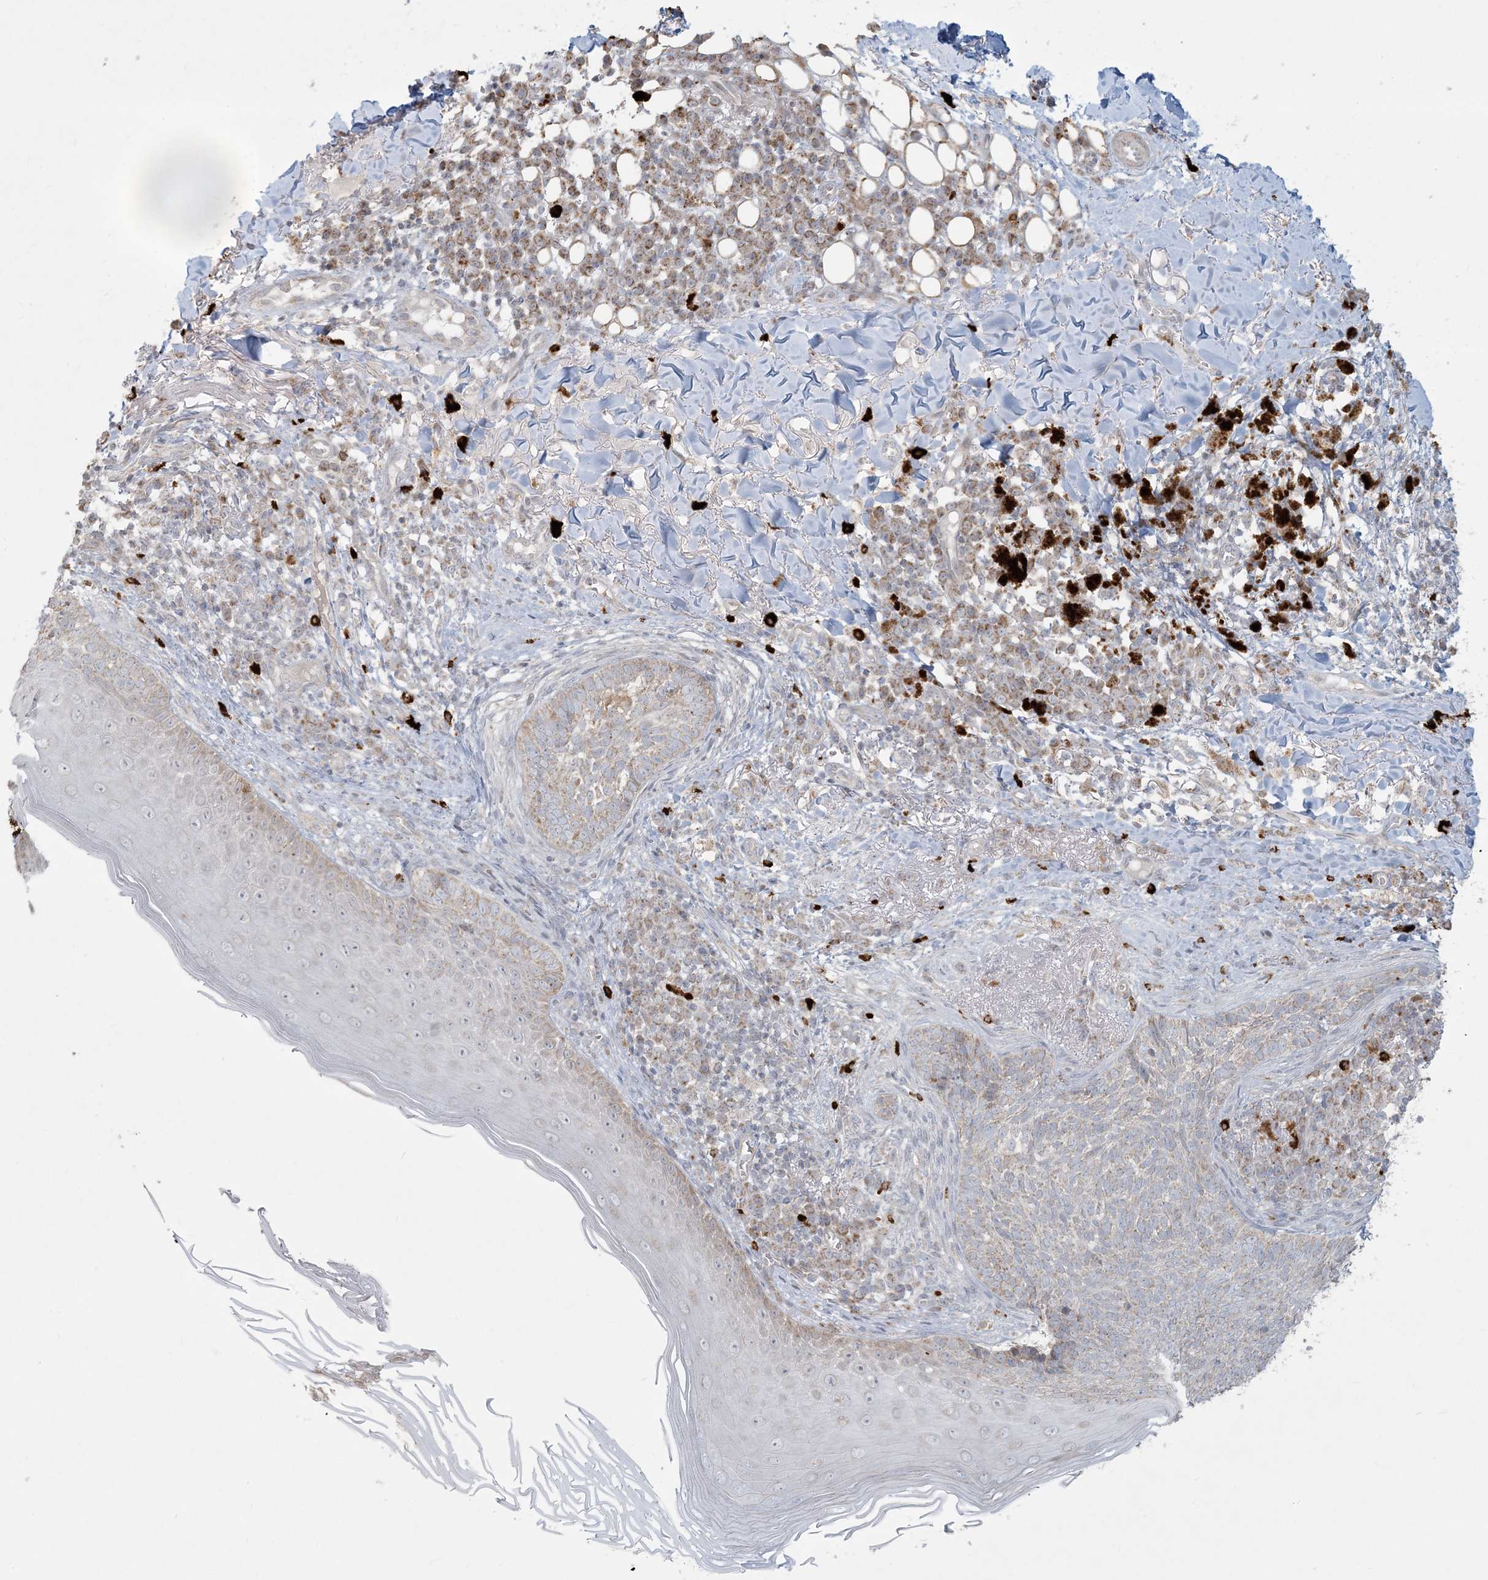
{"staining": {"intensity": "weak", "quantity": "<25%", "location": "cytoplasmic/membranous"}, "tissue": "skin cancer", "cell_type": "Tumor cells", "image_type": "cancer", "snomed": [{"axis": "morphology", "description": "Basal cell carcinoma"}, {"axis": "topography", "description": "Skin"}], "caption": "Tumor cells are negative for protein expression in human skin basal cell carcinoma.", "gene": "MCAT", "patient": {"sex": "male", "age": 85}}